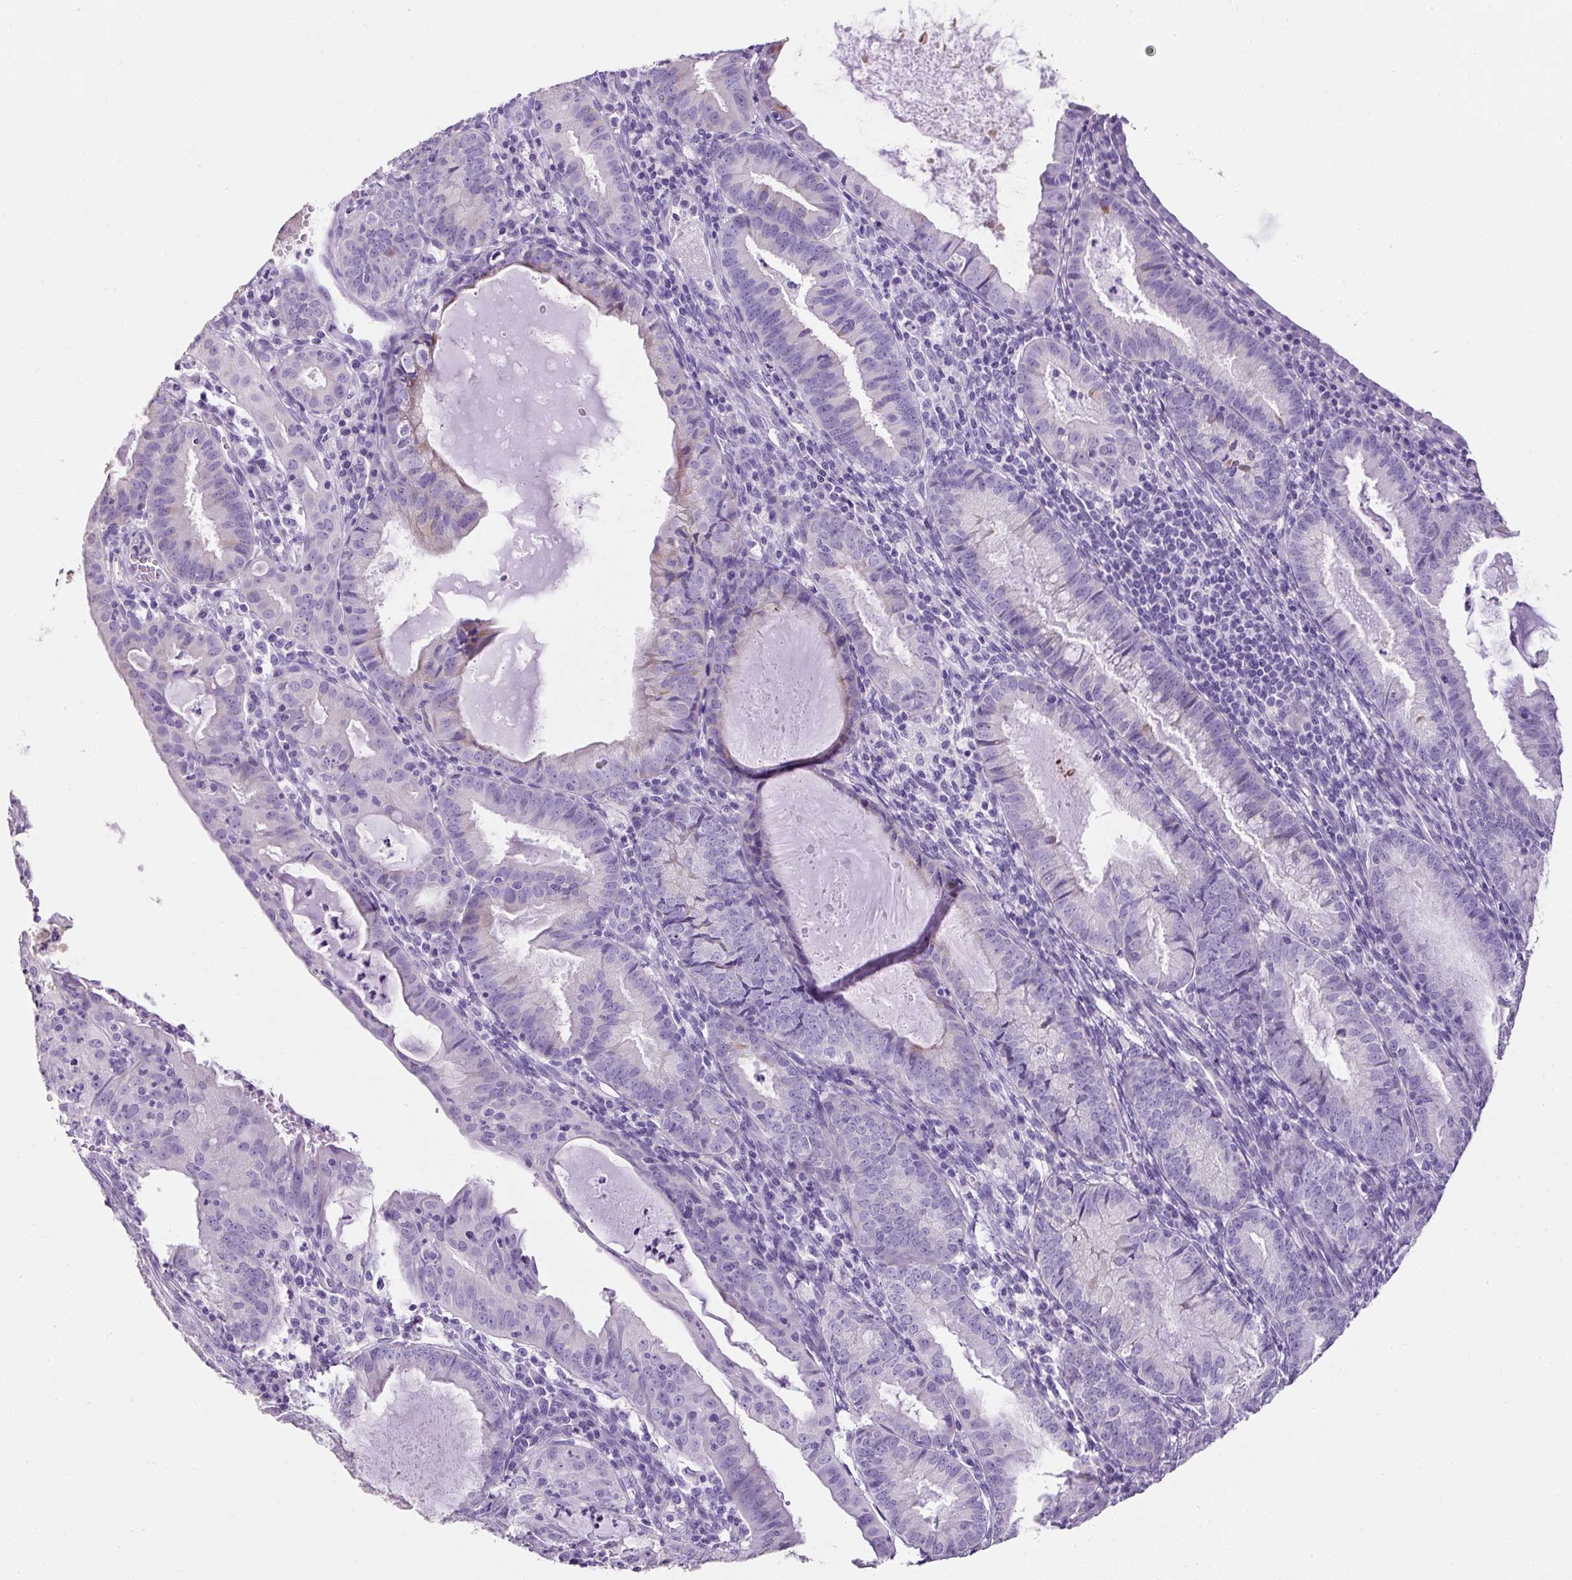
{"staining": {"intensity": "negative", "quantity": "none", "location": "none"}, "tissue": "endometrial cancer", "cell_type": "Tumor cells", "image_type": "cancer", "snomed": [{"axis": "morphology", "description": "Adenocarcinoma, NOS"}, {"axis": "topography", "description": "Endometrium"}], "caption": "The histopathology image reveals no significant staining in tumor cells of endometrial cancer.", "gene": "C2CD4C", "patient": {"sex": "female", "age": 60}}